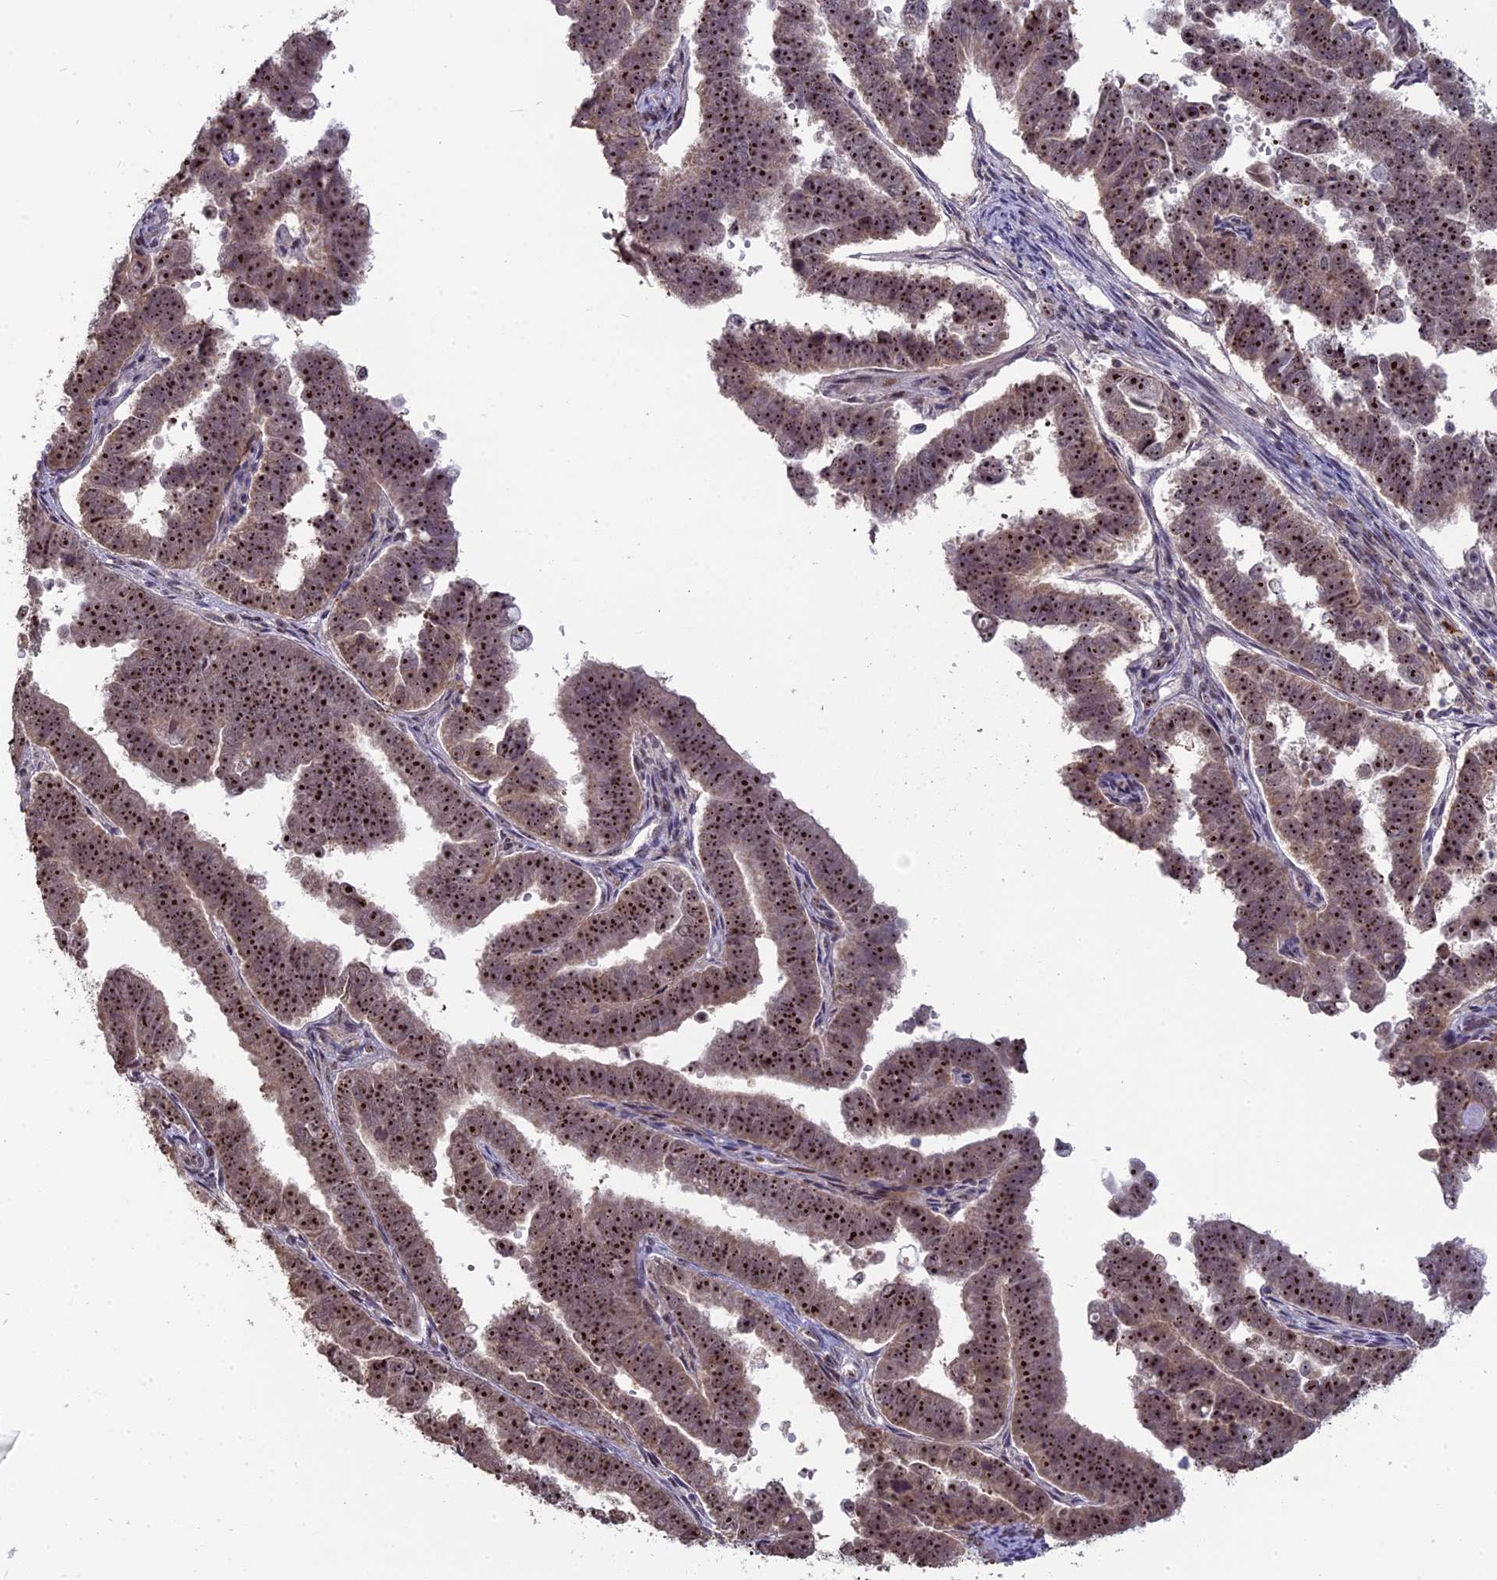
{"staining": {"intensity": "strong", "quantity": ">75%", "location": "nuclear"}, "tissue": "endometrial cancer", "cell_type": "Tumor cells", "image_type": "cancer", "snomed": [{"axis": "morphology", "description": "Adenocarcinoma, NOS"}, {"axis": "topography", "description": "Endometrium"}], "caption": "Immunohistochemical staining of endometrial cancer exhibits strong nuclear protein staining in approximately >75% of tumor cells. The staining is performed using DAB brown chromogen to label protein expression. The nuclei are counter-stained blue using hematoxylin.", "gene": "FAM131A", "patient": {"sex": "female", "age": 75}}